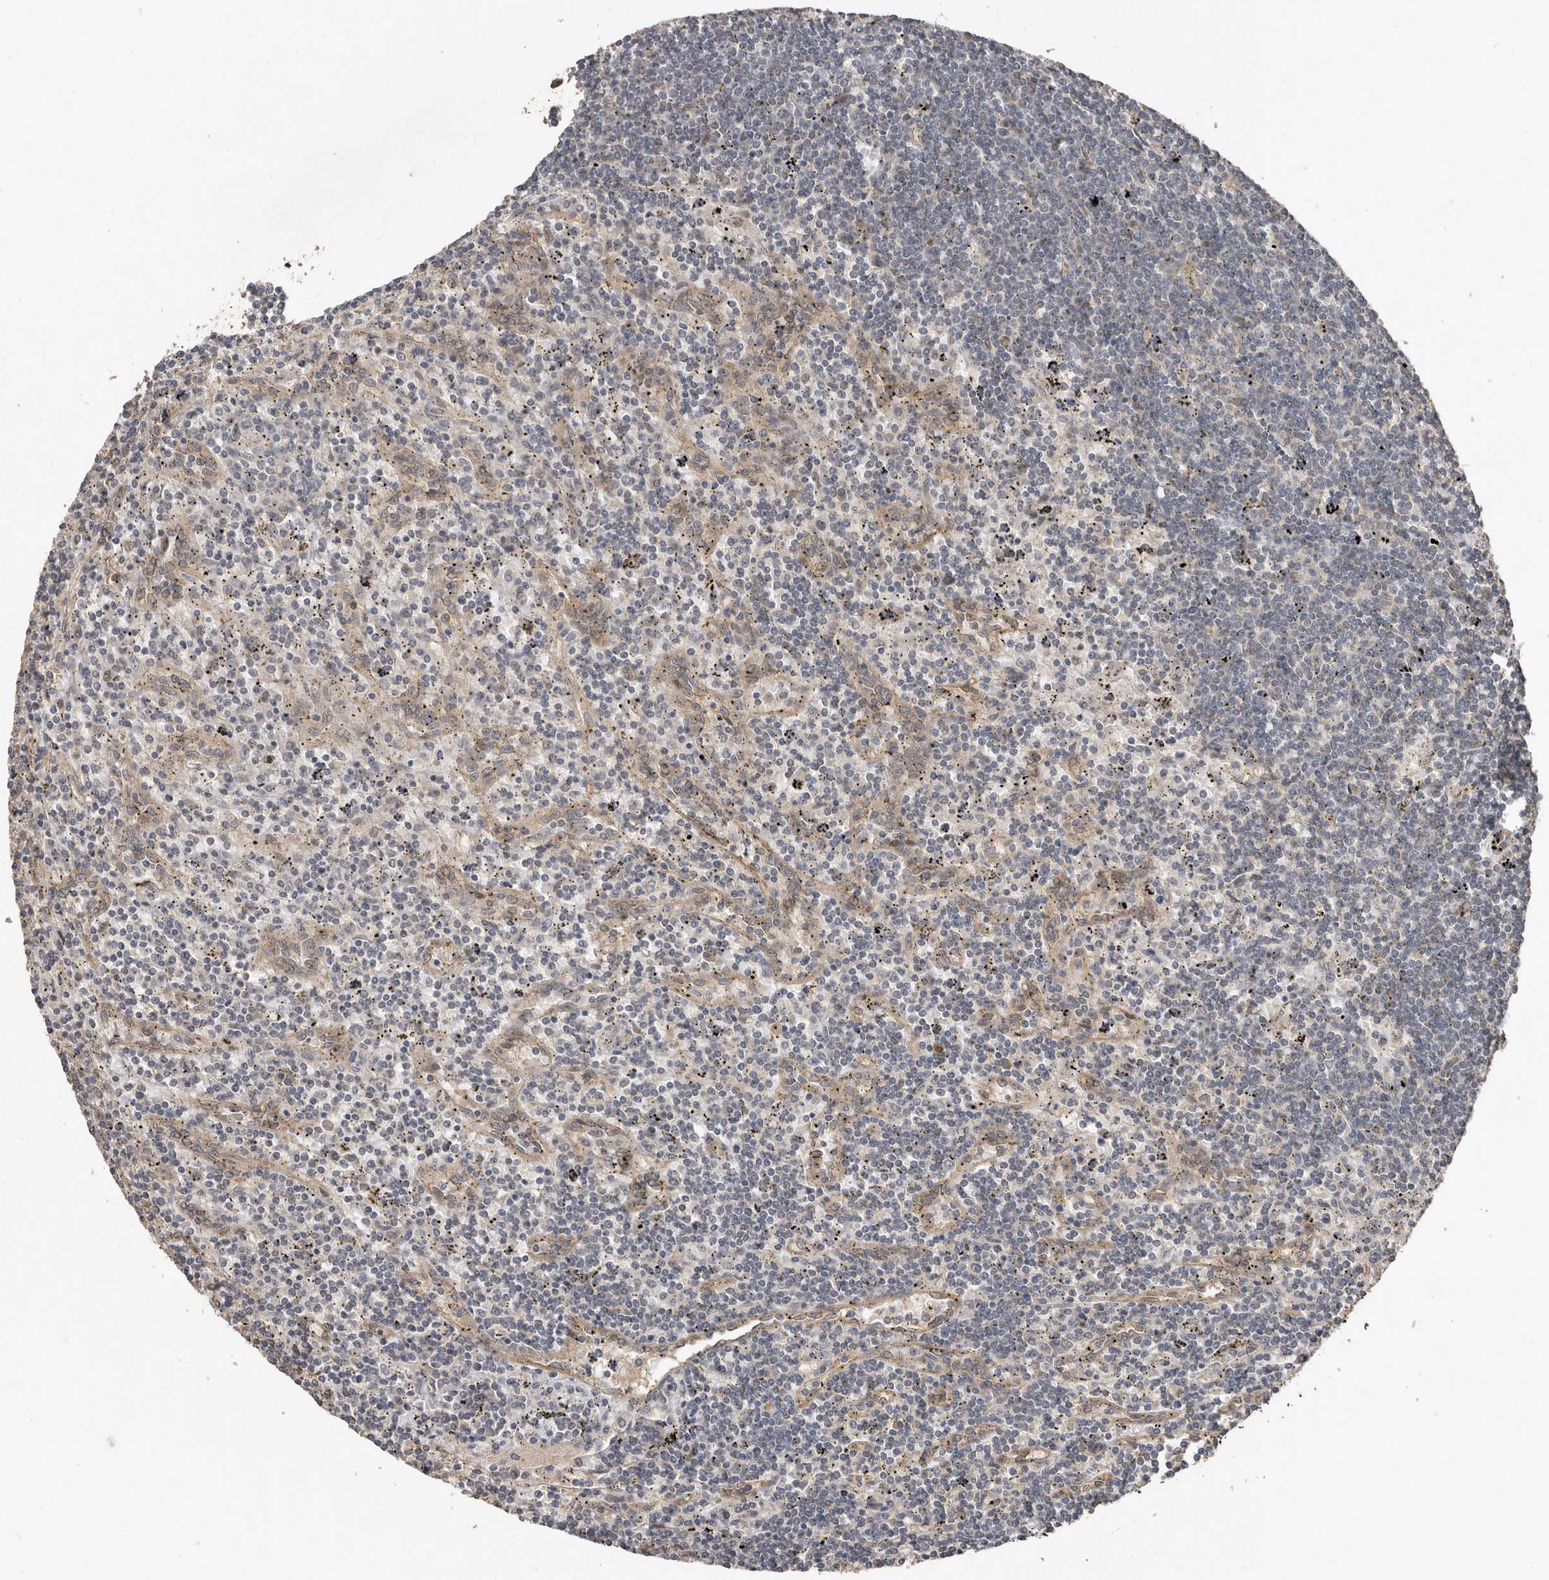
{"staining": {"intensity": "negative", "quantity": "none", "location": "none"}, "tissue": "lymphoma", "cell_type": "Tumor cells", "image_type": "cancer", "snomed": [{"axis": "morphology", "description": "Malignant lymphoma, non-Hodgkin's type, Low grade"}, {"axis": "topography", "description": "Spleen"}], "caption": "Malignant lymphoma, non-Hodgkin's type (low-grade) was stained to show a protein in brown. There is no significant positivity in tumor cells. (DAB (3,3'-diaminobenzidine) immunohistochemistry, high magnification).", "gene": "BAMBI", "patient": {"sex": "male", "age": 76}}